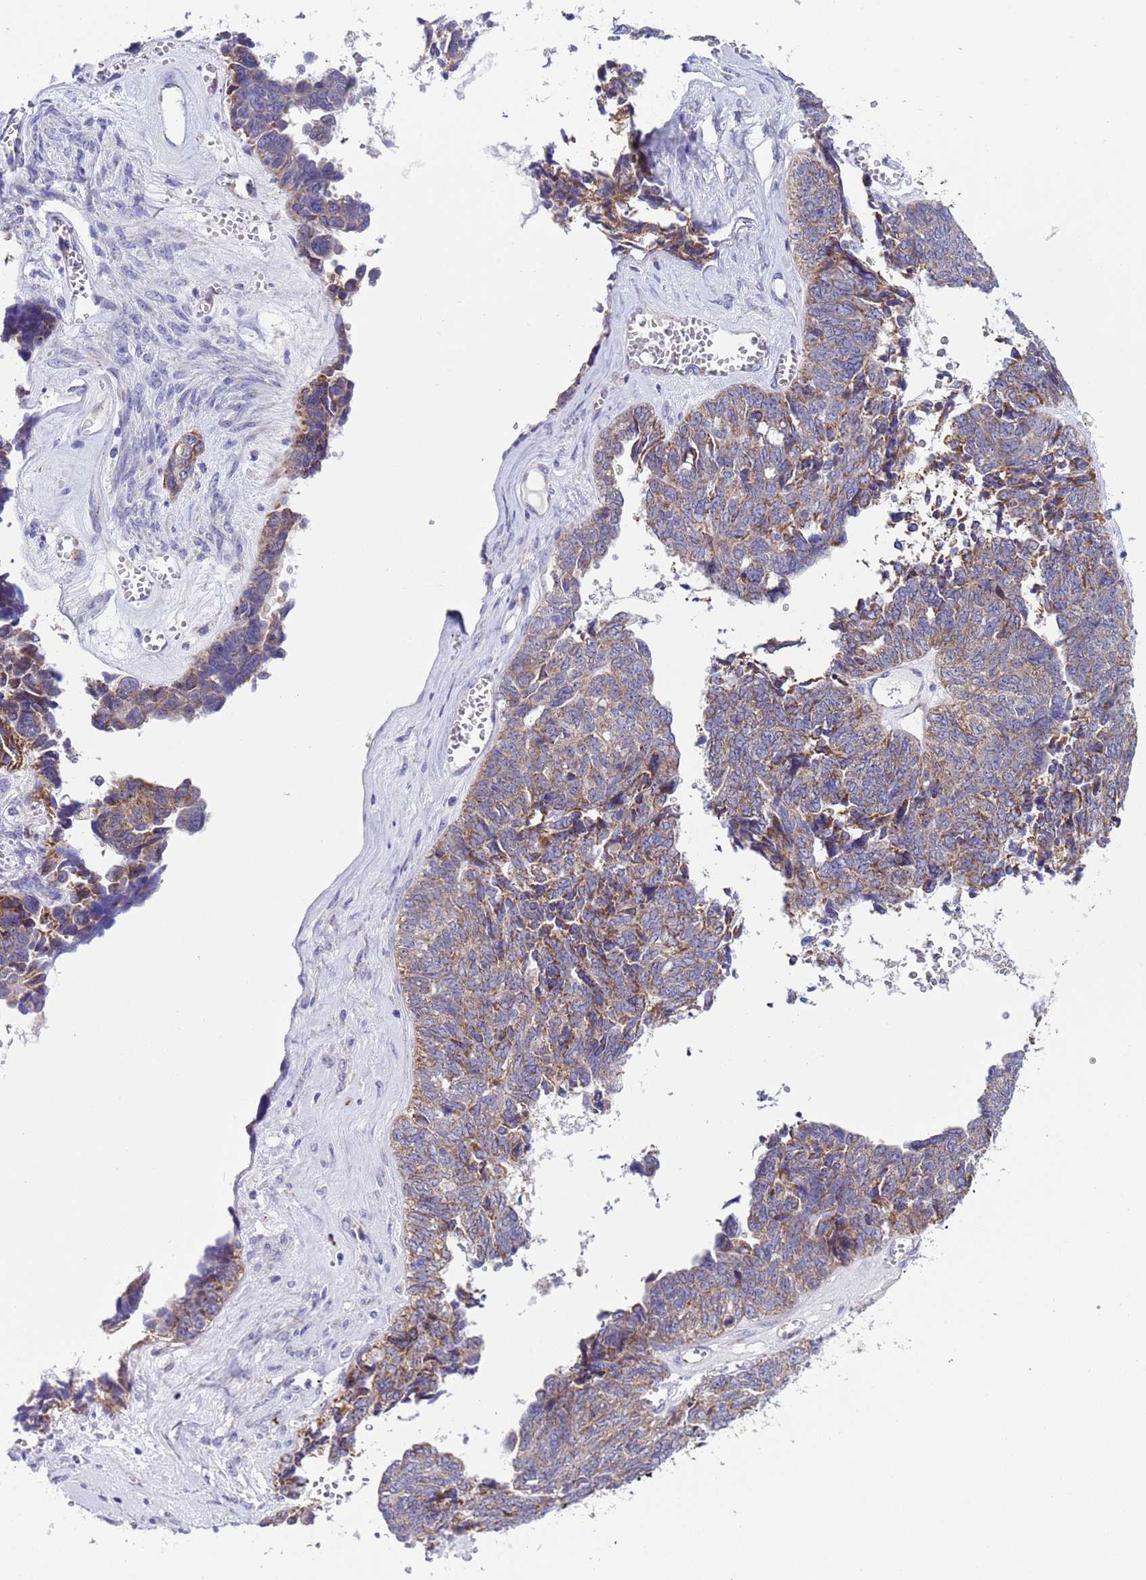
{"staining": {"intensity": "moderate", "quantity": "25%-75%", "location": "cytoplasmic/membranous"}, "tissue": "ovarian cancer", "cell_type": "Tumor cells", "image_type": "cancer", "snomed": [{"axis": "morphology", "description": "Cystadenocarcinoma, serous, NOS"}, {"axis": "topography", "description": "Ovary"}], "caption": "Ovarian cancer was stained to show a protein in brown. There is medium levels of moderate cytoplasmic/membranous positivity in about 25%-75% of tumor cells.", "gene": "CCDC191", "patient": {"sex": "female", "age": 79}}